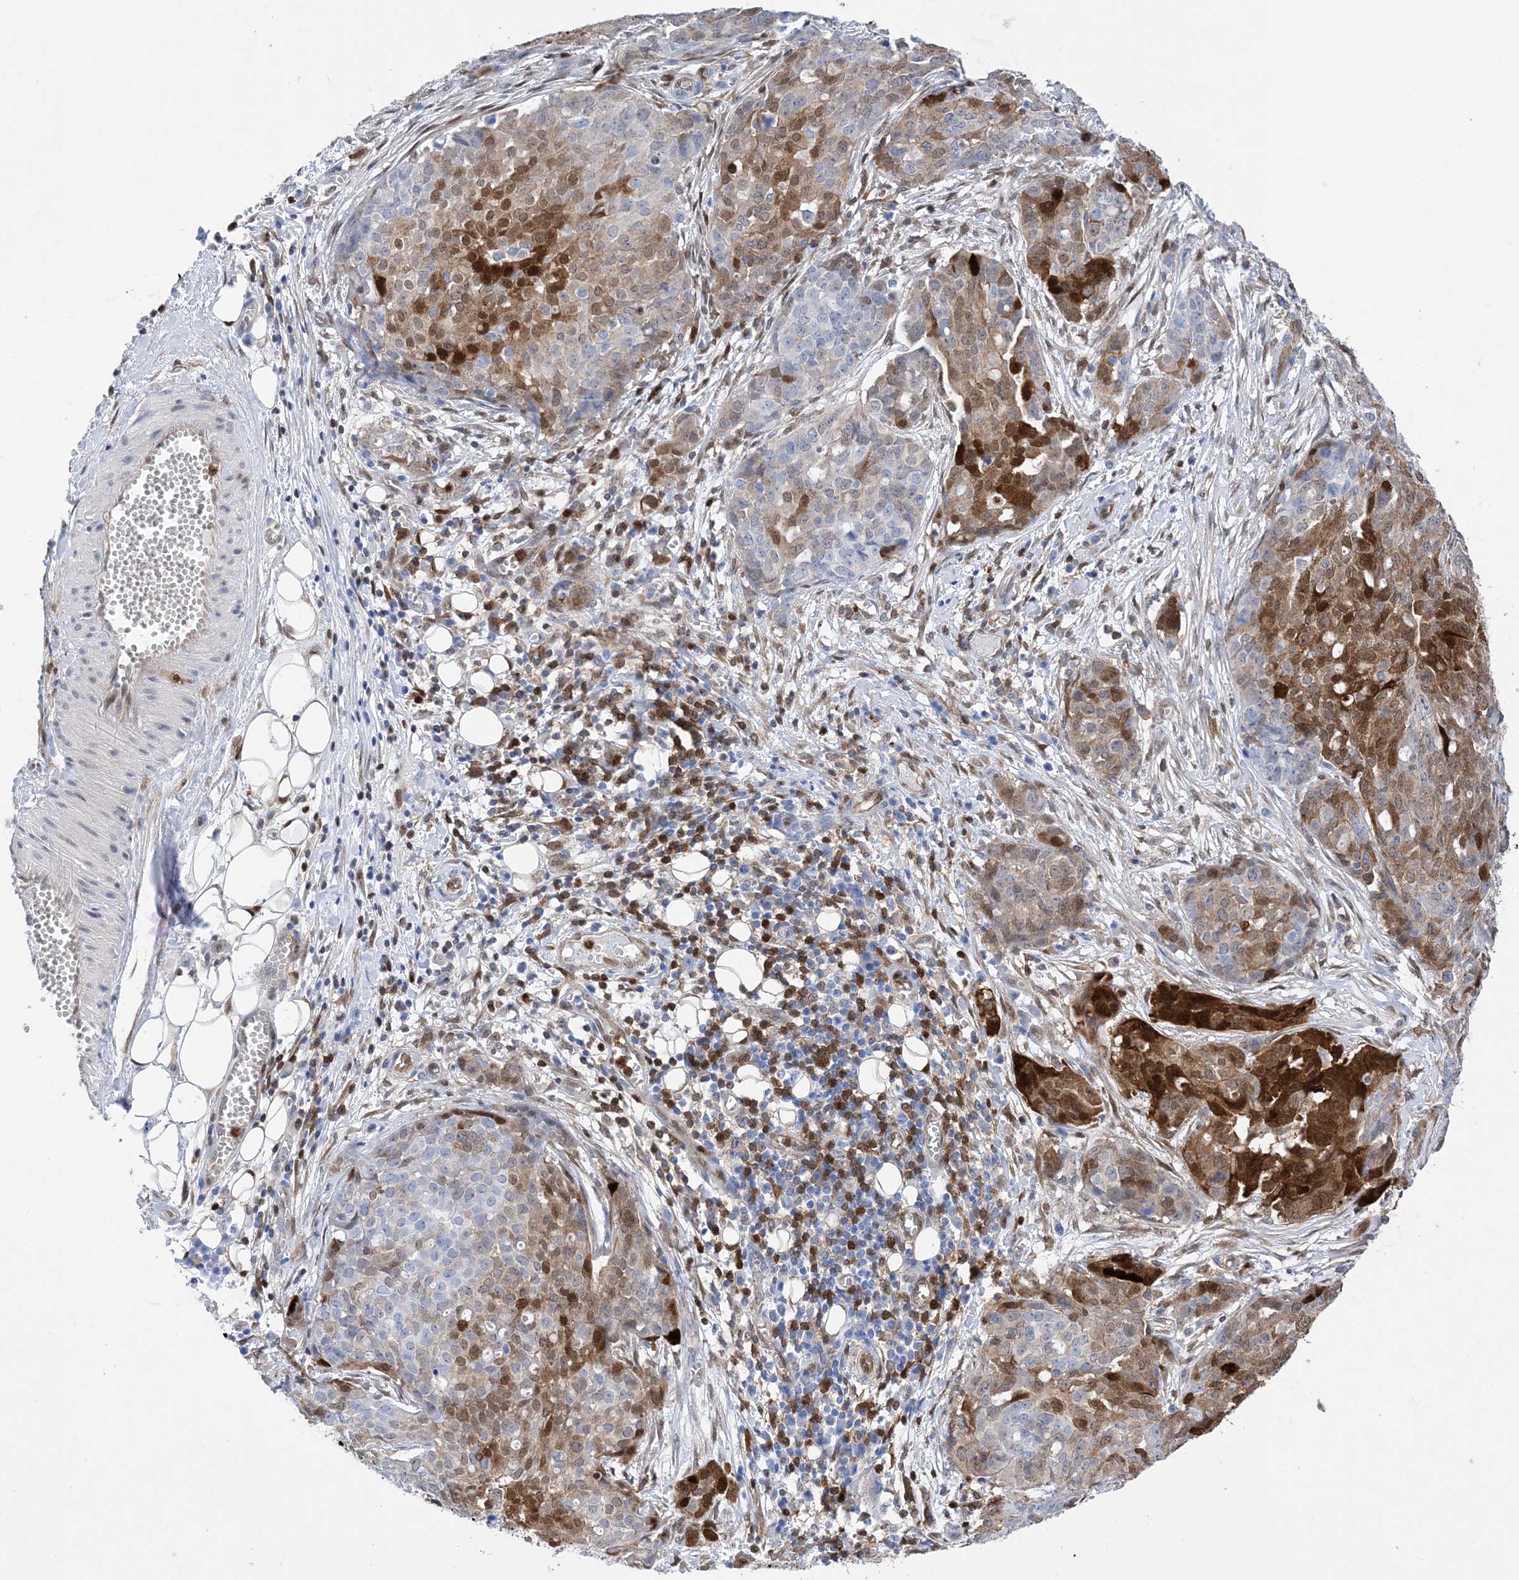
{"staining": {"intensity": "strong", "quantity": "25%-75%", "location": "cytoplasmic/membranous,nuclear"}, "tissue": "ovarian cancer", "cell_type": "Tumor cells", "image_type": "cancer", "snomed": [{"axis": "morphology", "description": "Cystadenocarcinoma, serous, NOS"}, {"axis": "topography", "description": "Soft tissue"}, {"axis": "topography", "description": "Ovary"}], "caption": "Protein staining reveals strong cytoplasmic/membranous and nuclear expression in about 25%-75% of tumor cells in serous cystadenocarcinoma (ovarian). (Brightfield microscopy of DAB IHC at high magnification).", "gene": "ANXA1", "patient": {"sex": "female", "age": 57}}